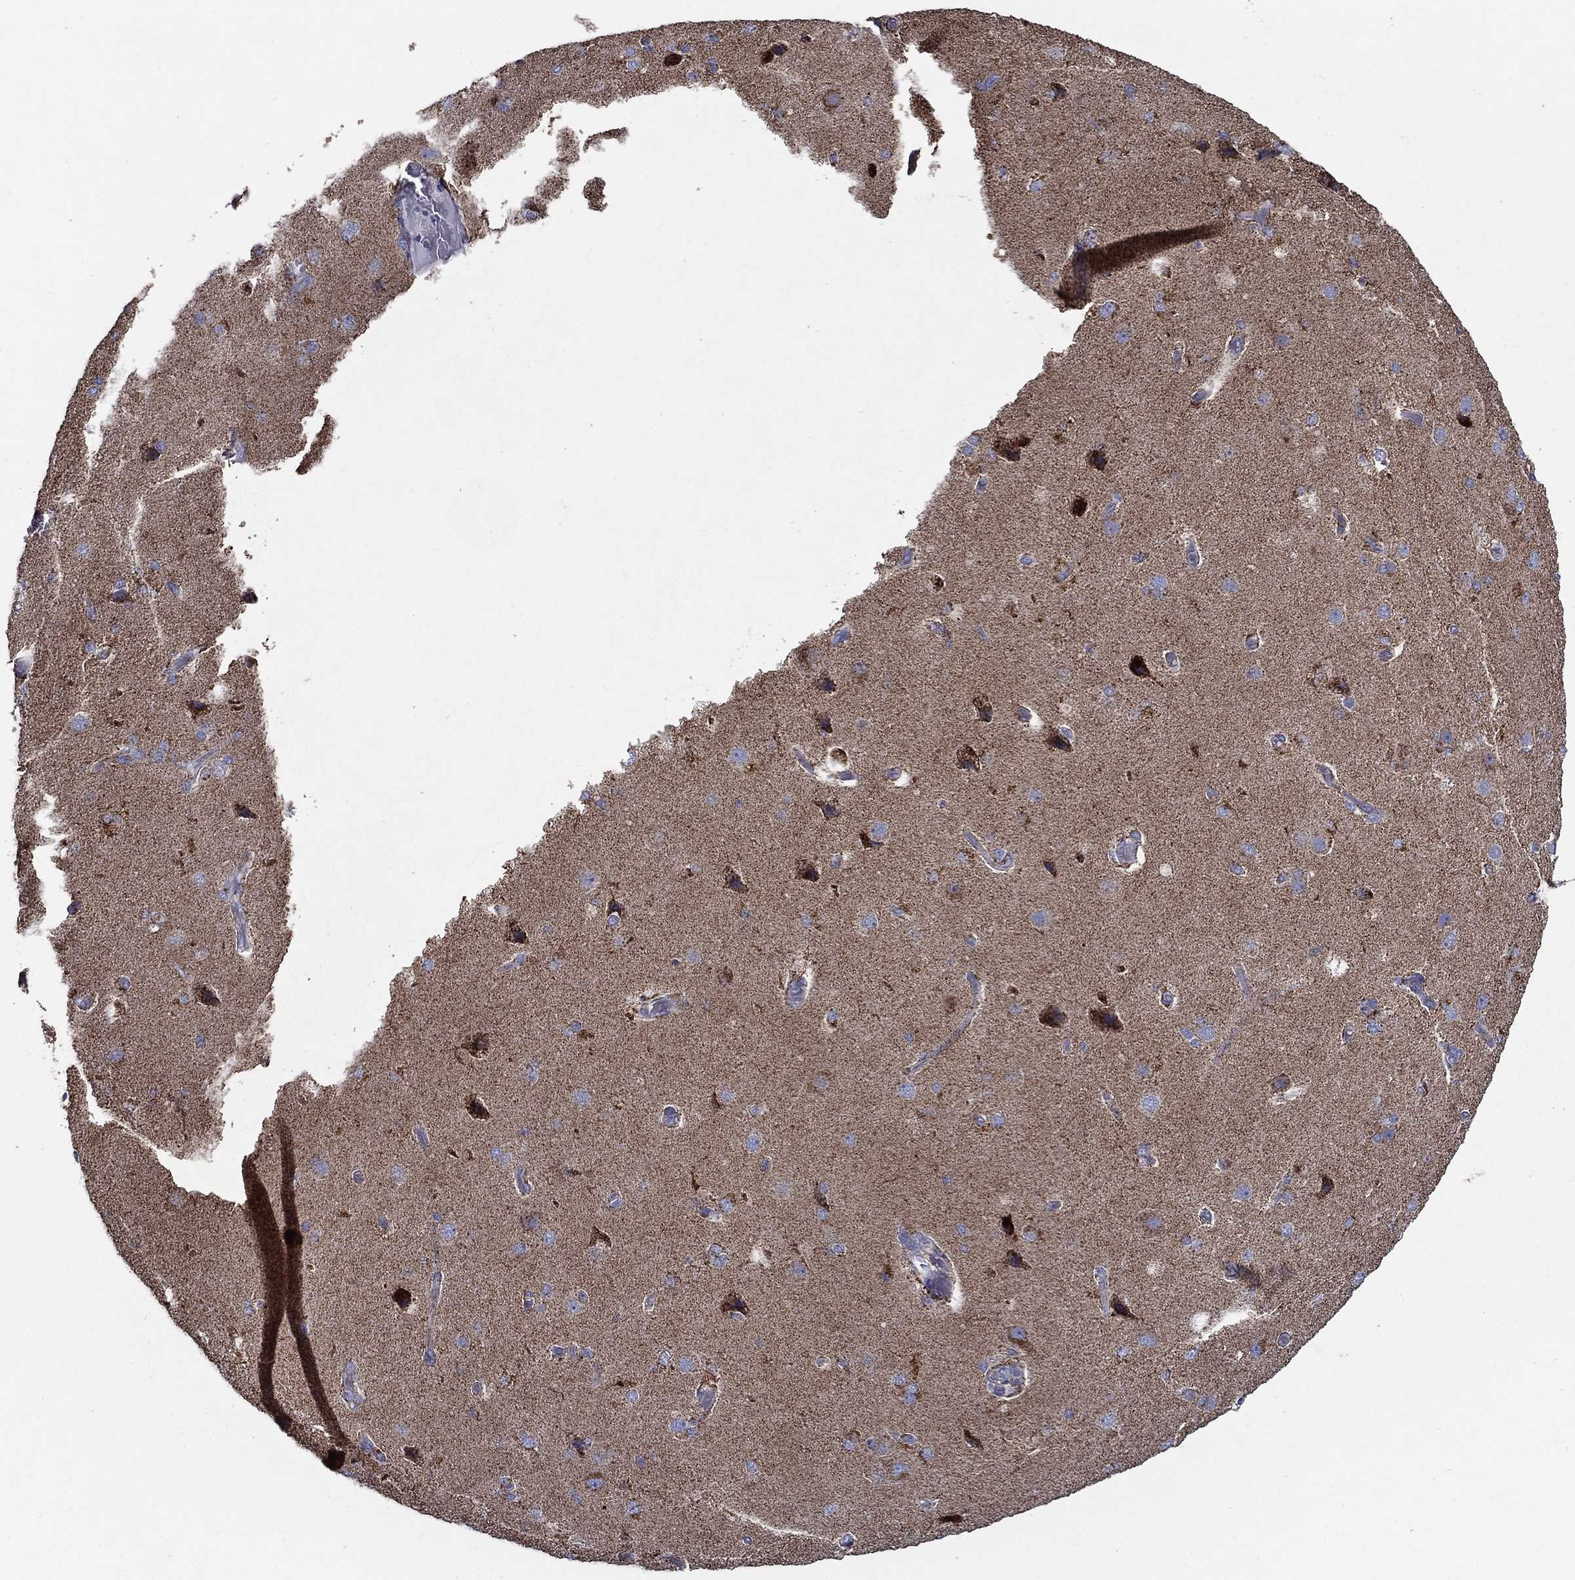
{"staining": {"intensity": "negative", "quantity": "none", "location": "none"}, "tissue": "cerebral cortex", "cell_type": "Endothelial cells", "image_type": "normal", "snomed": [{"axis": "morphology", "description": "Normal tissue, NOS"}, {"axis": "morphology", "description": "Glioma, malignant, High grade"}, {"axis": "topography", "description": "Cerebral cortex"}], "caption": "Endothelial cells show no significant protein positivity in benign cerebral cortex. The staining was performed using DAB to visualize the protein expression in brown, while the nuclei were stained in blue with hematoxylin (Magnification: 20x).", "gene": "SFXN1", "patient": {"sex": "male", "age": 77}}